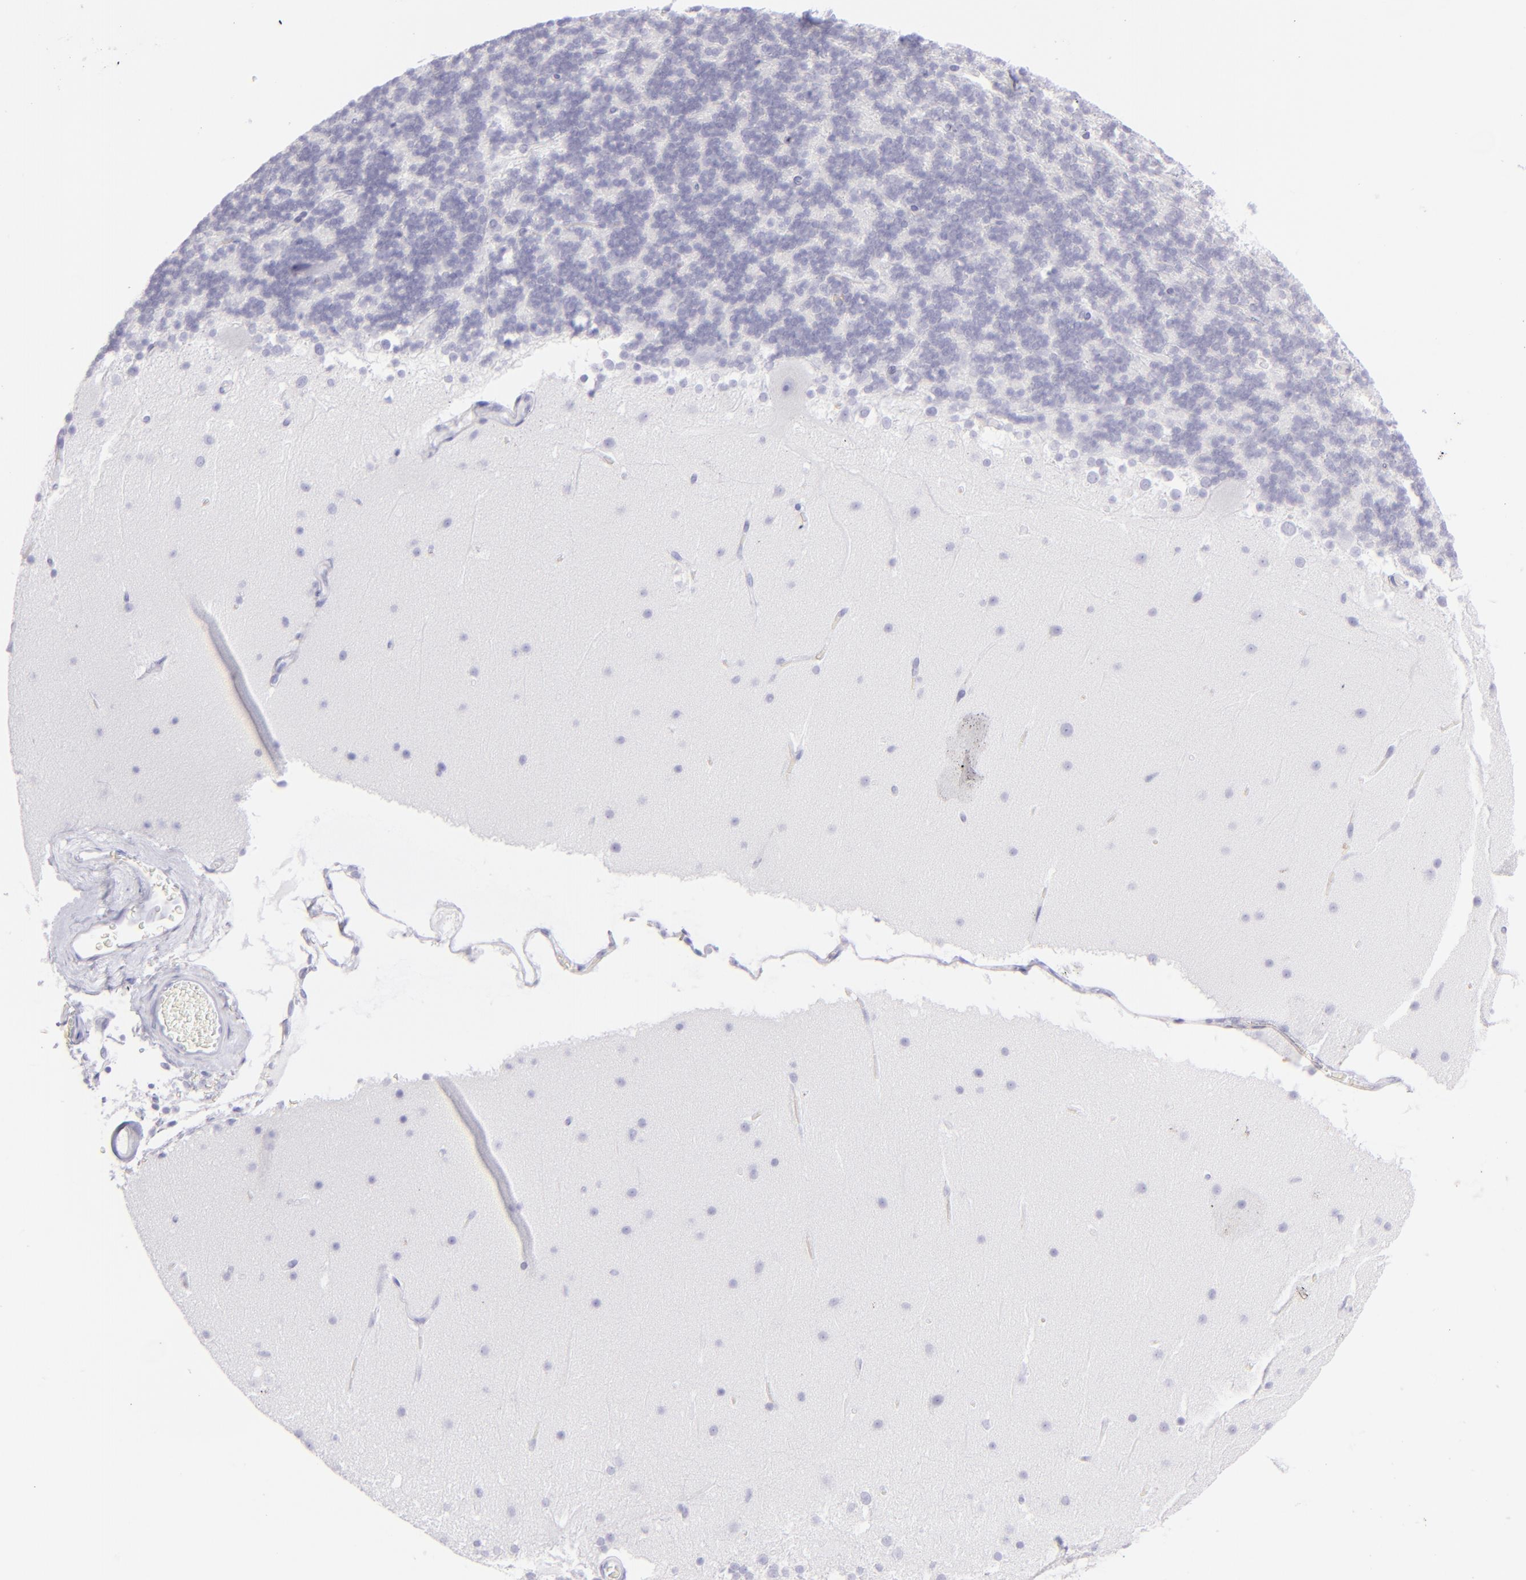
{"staining": {"intensity": "negative", "quantity": "none", "location": "none"}, "tissue": "cerebellum", "cell_type": "Cells in granular layer", "image_type": "normal", "snomed": [{"axis": "morphology", "description": "Normal tissue, NOS"}, {"axis": "topography", "description": "Cerebellum"}], "caption": "The immunohistochemistry (IHC) histopathology image has no significant positivity in cells in granular layer of cerebellum.", "gene": "CD72", "patient": {"sex": "female", "age": 19}}